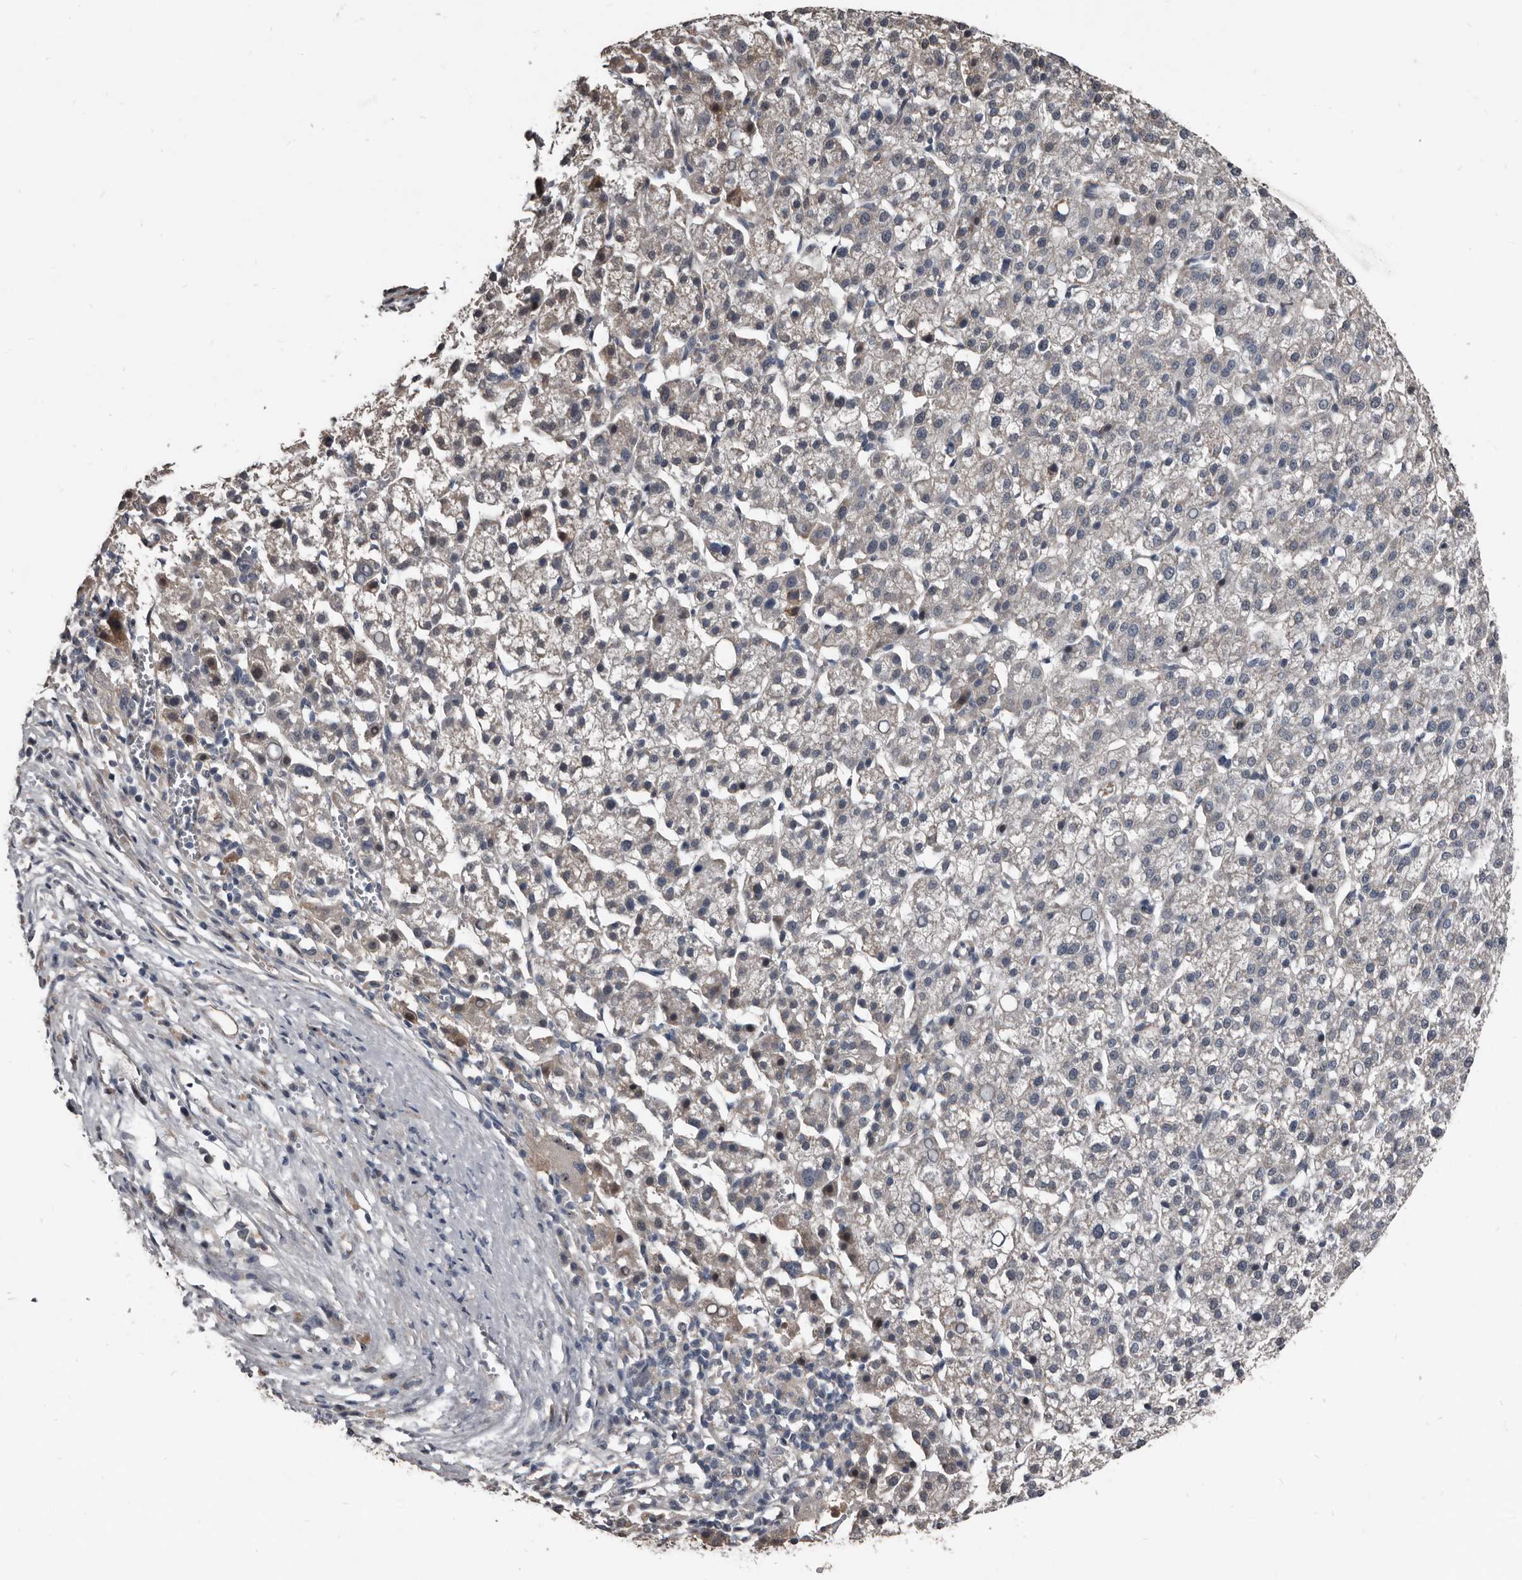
{"staining": {"intensity": "negative", "quantity": "none", "location": "none"}, "tissue": "liver cancer", "cell_type": "Tumor cells", "image_type": "cancer", "snomed": [{"axis": "morphology", "description": "Carcinoma, Hepatocellular, NOS"}, {"axis": "topography", "description": "Liver"}], "caption": "Liver hepatocellular carcinoma was stained to show a protein in brown. There is no significant staining in tumor cells. (DAB (3,3'-diaminobenzidine) IHC, high magnification).", "gene": "DHPS", "patient": {"sex": "female", "age": 58}}